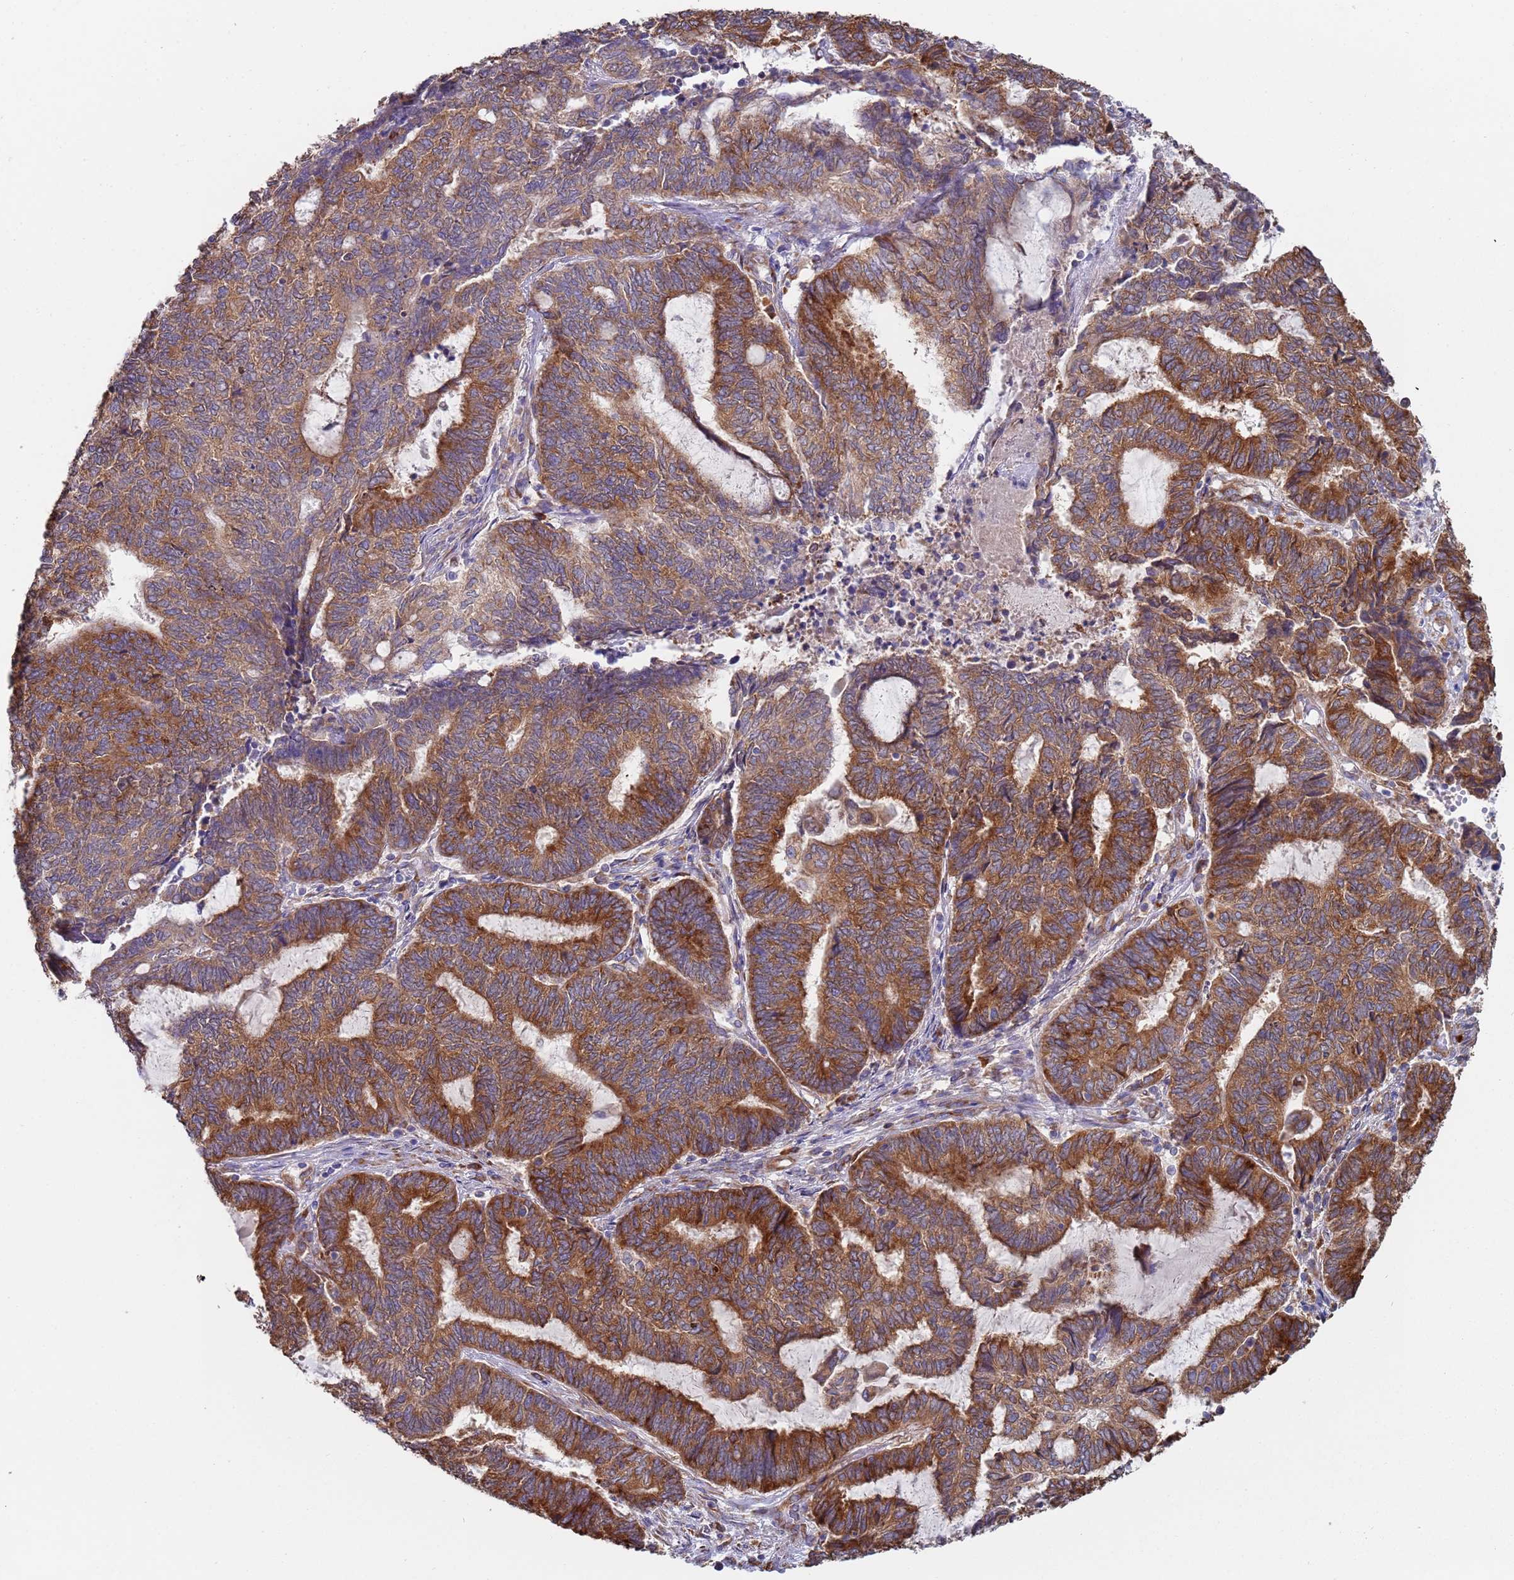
{"staining": {"intensity": "strong", "quantity": ">75%", "location": "cytoplasmic/membranous"}, "tissue": "endometrial cancer", "cell_type": "Tumor cells", "image_type": "cancer", "snomed": [{"axis": "morphology", "description": "Adenocarcinoma, NOS"}, {"axis": "topography", "description": "Uterus"}, {"axis": "topography", "description": "Endometrium"}], "caption": "A brown stain highlights strong cytoplasmic/membranous staining of a protein in human endometrial cancer tumor cells.", "gene": "ZNF844", "patient": {"sex": "female", "age": 70}}